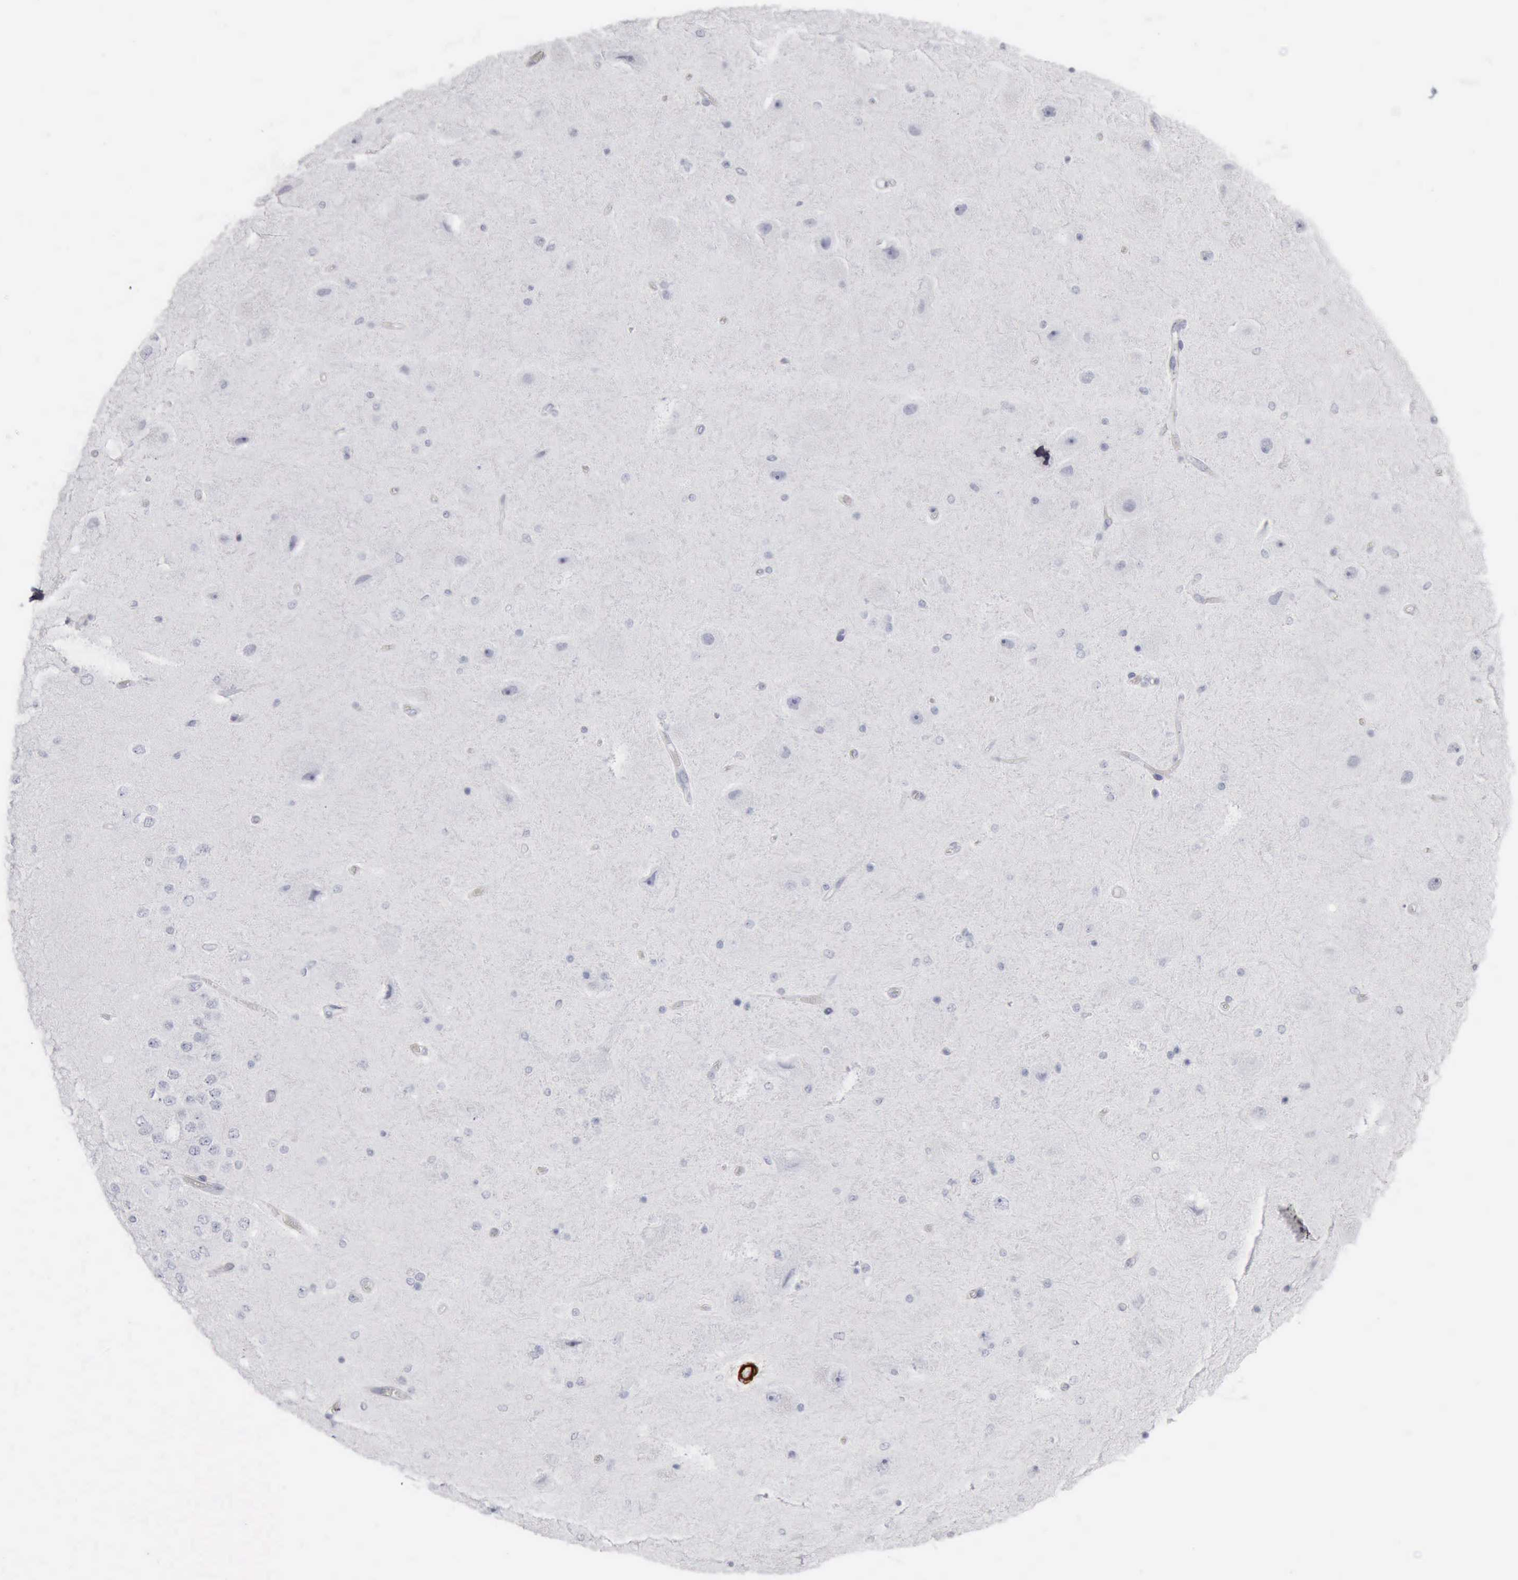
{"staining": {"intensity": "negative", "quantity": "none", "location": "none"}, "tissue": "hippocampus", "cell_type": "Glial cells", "image_type": "normal", "snomed": [{"axis": "morphology", "description": "Normal tissue, NOS"}, {"axis": "topography", "description": "Hippocampus"}], "caption": "An image of hippocampus stained for a protein demonstrates no brown staining in glial cells.", "gene": "CALD1", "patient": {"sex": "female", "age": 54}}